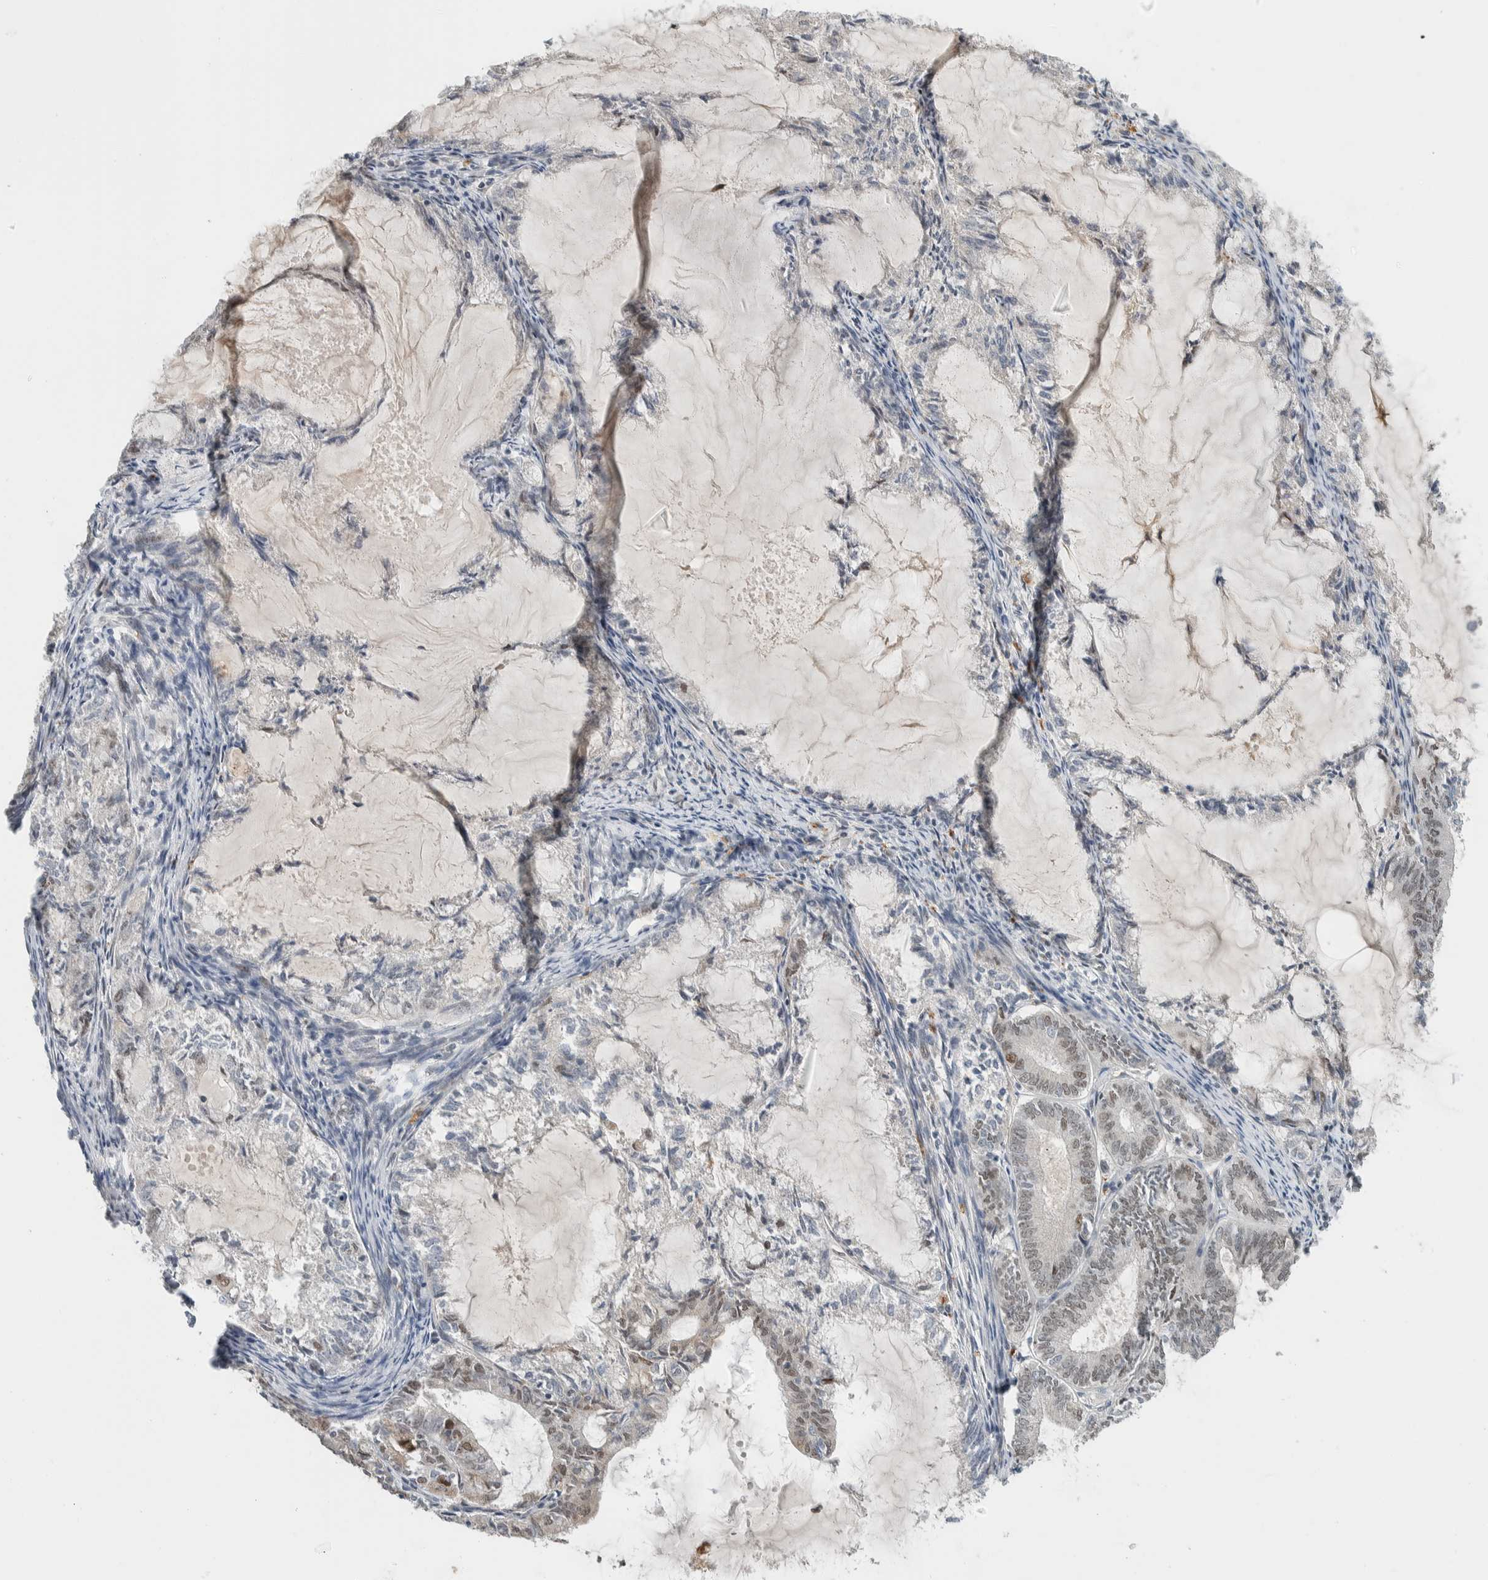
{"staining": {"intensity": "weak", "quantity": "<25%", "location": "nuclear"}, "tissue": "endometrial cancer", "cell_type": "Tumor cells", "image_type": "cancer", "snomed": [{"axis": "morphology", "description": "Adenocarcinoma, NOS"}, {"axis": "topography", "description": "Endometrium"}], "caption": "Immunohistochemical staining of human adenocarcinoma (endometrial) shows no significant positivity in tumor cells.", "gene": "TNRC18", "patient": {"sex": "female", "age": 86}}